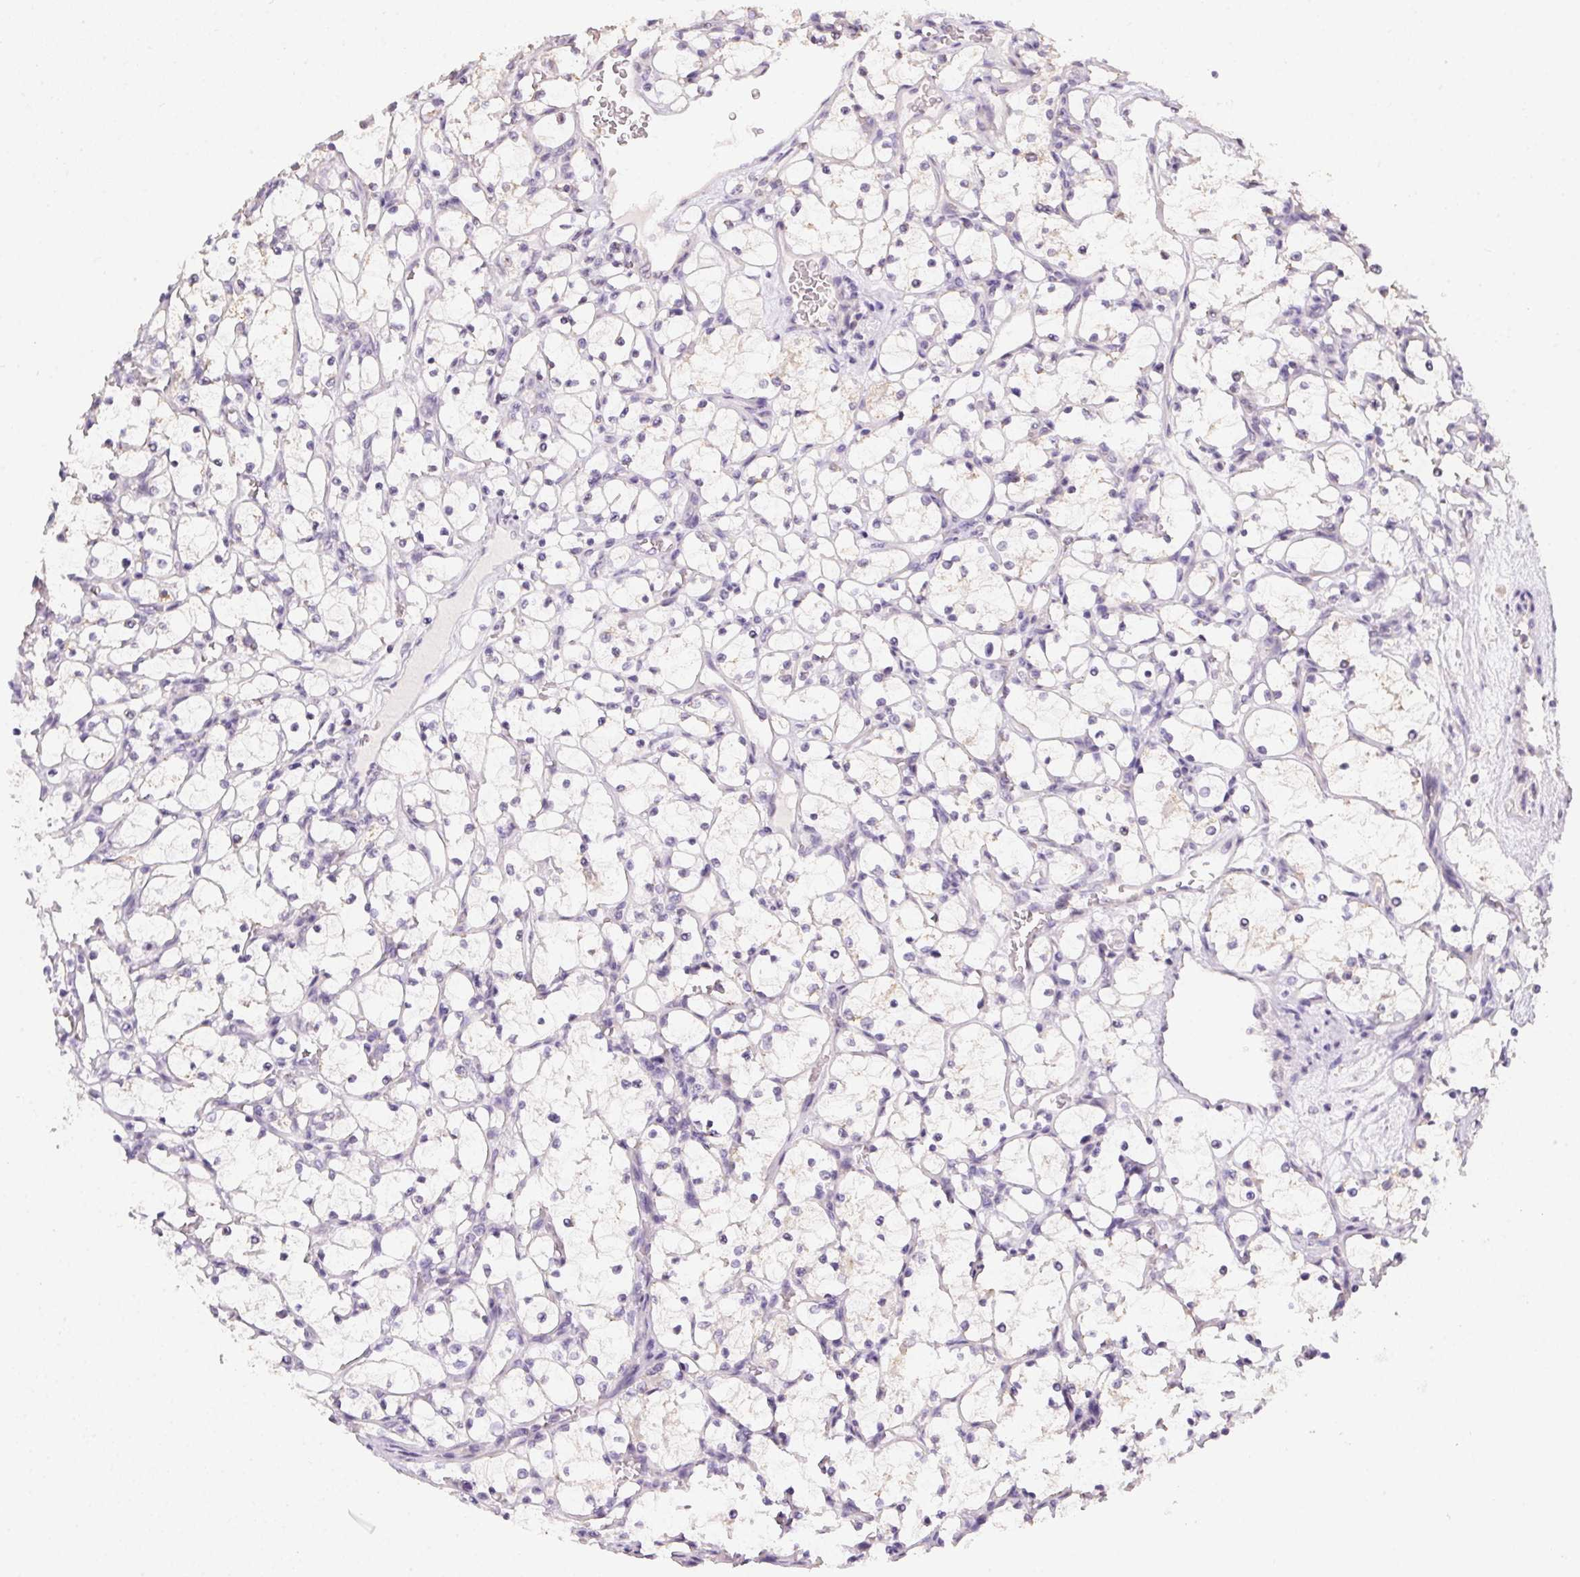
{"staining": {"intensity": "negative", "quantity": "none", "location": "none"}, "tissue": "renal cancer", "cell_type": "Tumor cells", "image_type": "cancer", "snomed": [{"axis": "morphology", "description": "Adenocarcinoma, NOS"}, {"axis": "topography", "description": "Kidney"}], "caption": "Adenocarcinoma (renal) was stained to show a protein in brown. There is no significant expression in tumor cells.", "gene": "SPACA9", "patient": {"sex": "female", "age": 69}}